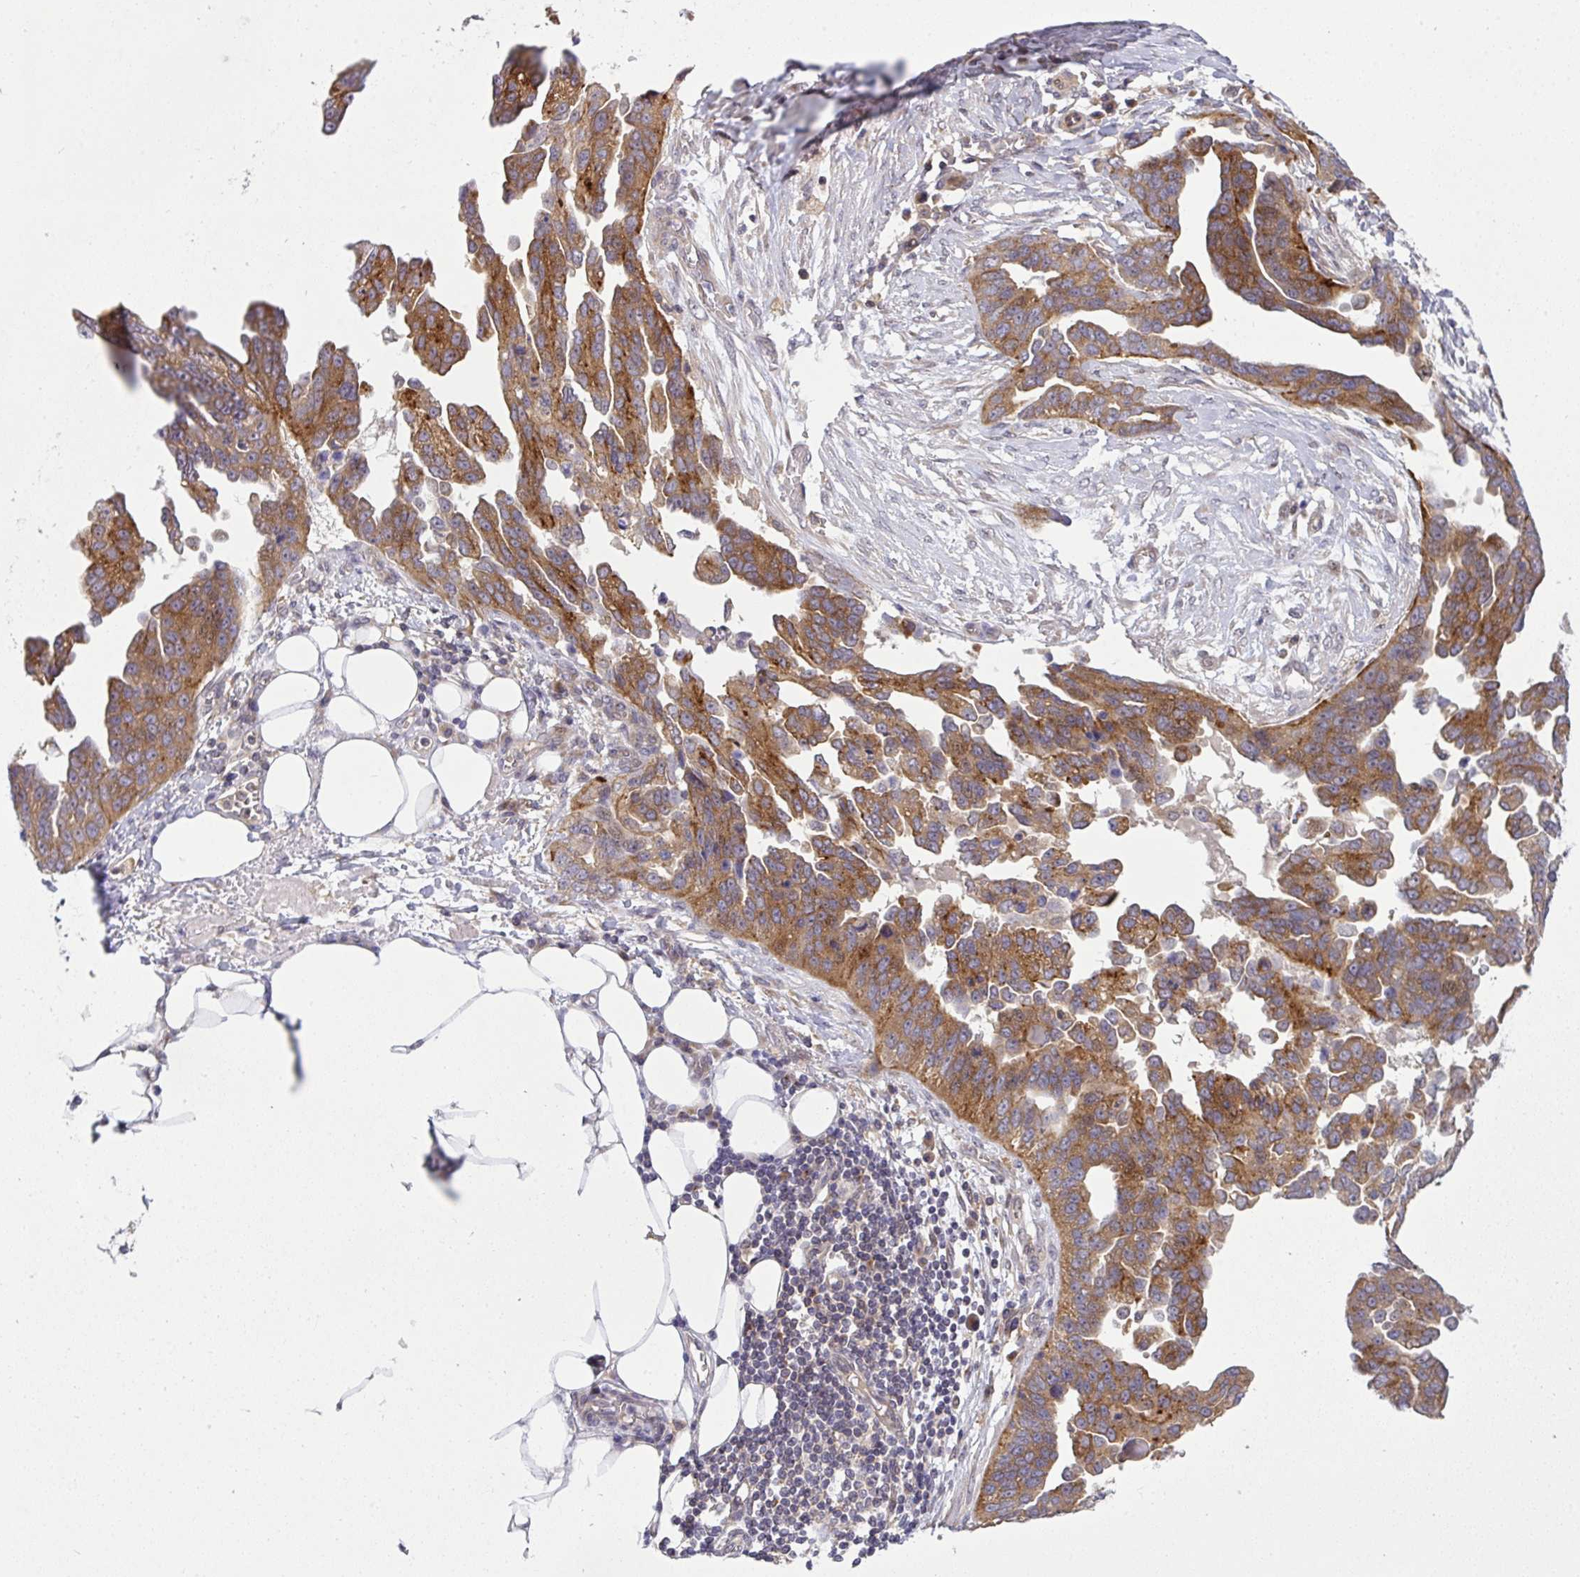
{"staining": {"intensity": "moderate", "quantity": ">75%", "location": "cytoplasmic/membranous"}, "tissue": "ovarian cancer", "cell_type": "Tumor cells", "image_type": "cancer", "snomed": [{"axis": "morphology", "description": "Cystadenocarcinoma, serous, NOS"}, {"axis": "topography", "description": "Ovary"}], "caption": "Immunohistochemistry histopathology image of neoplastic tissue: ovarian serous cystadenocarcinoma stained using IHC displays medium levels of moderate protein expression localized specifically in the cytoplasmic/membranous of tumor cells, appearing as a cytoplasmic/membranous brown color.", "gene": "SLC9A6", "patient": {"sex": "female", "age": 75}}